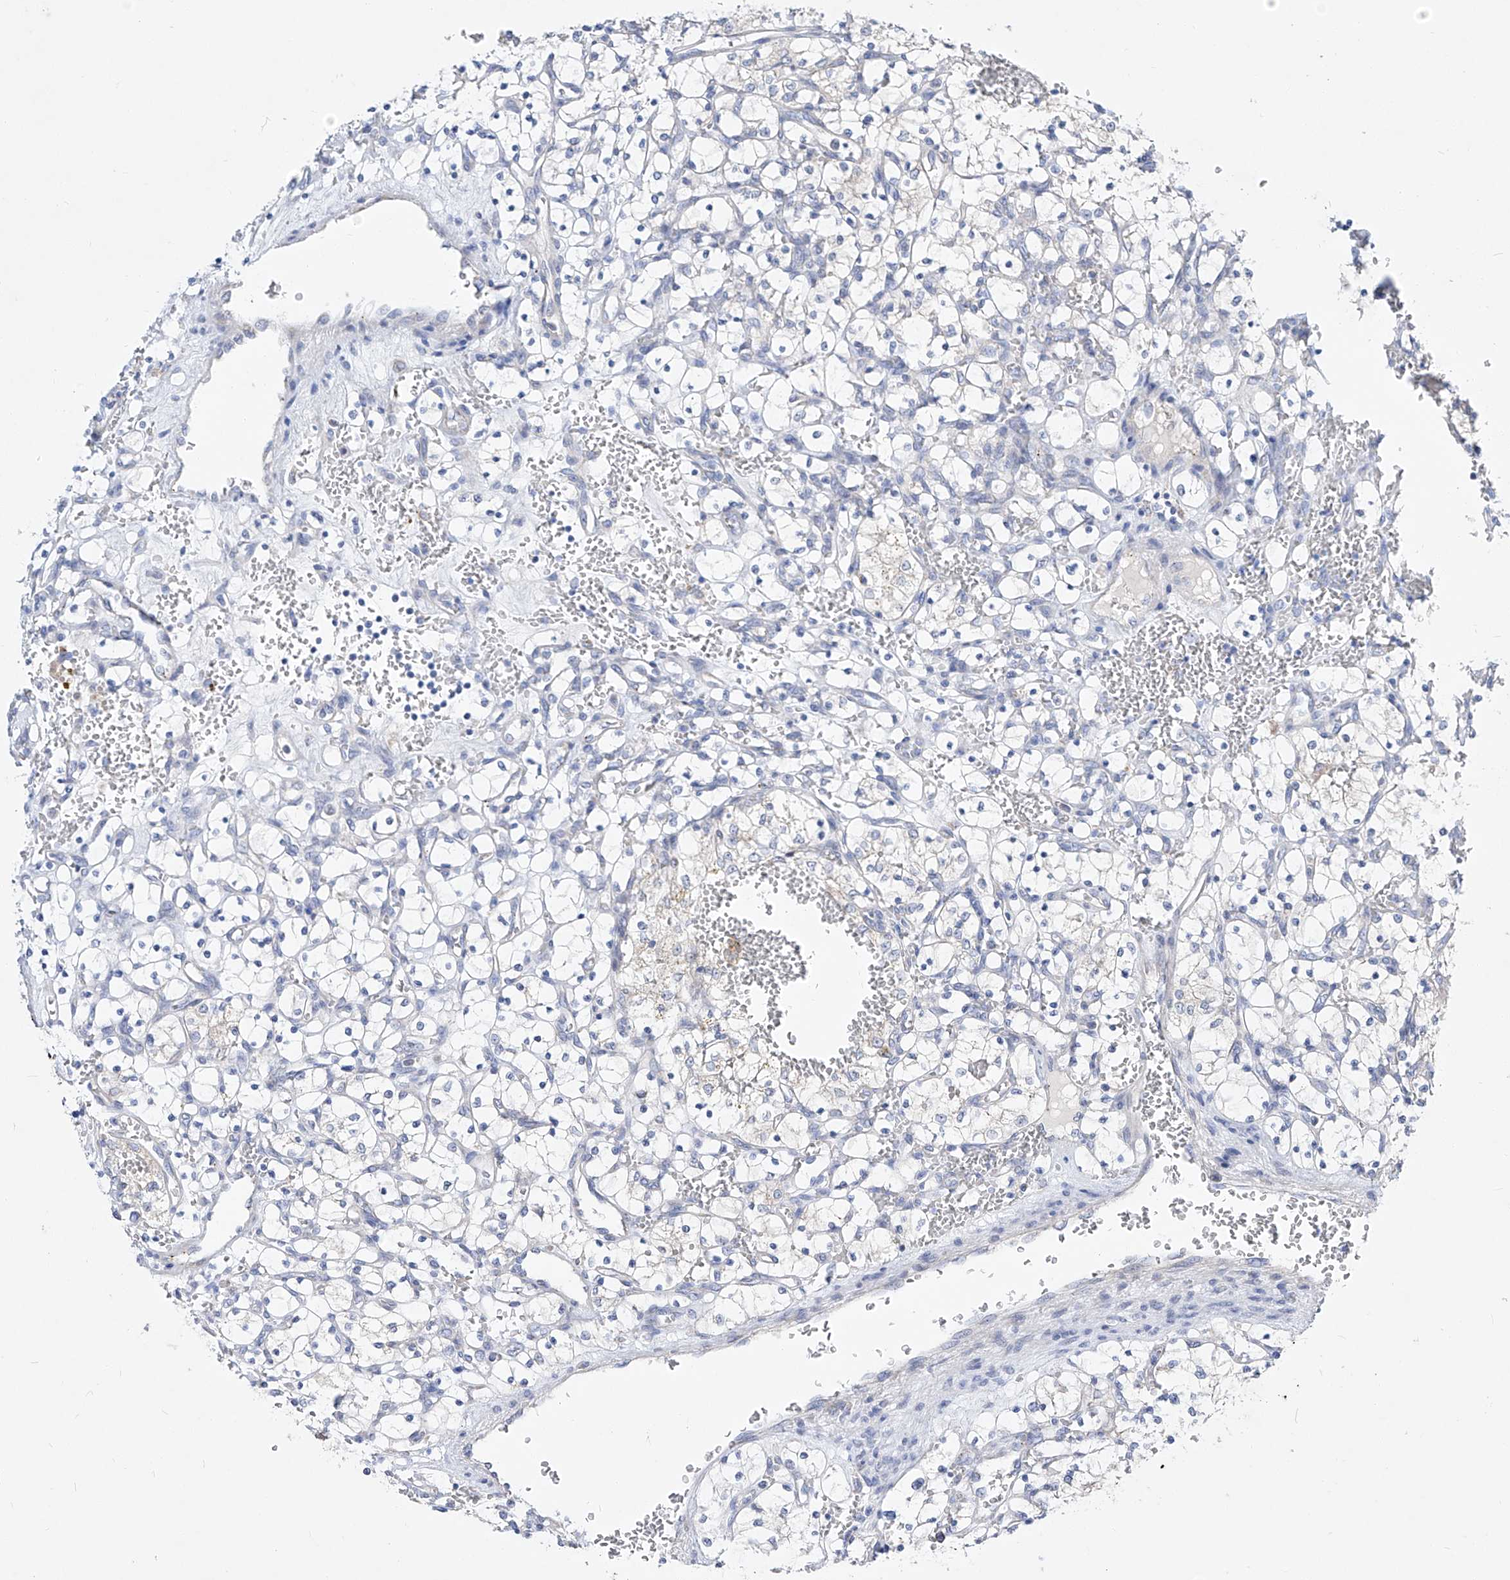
{"staining": {"intensity": "negative", "quantity": "none", "location": "none"}, "tissue": "renal cancer", "cell_type": "Tumor cells", "image_type": "cancer", "snomed": [{"axis": "morphology", "description": "Adenocarcinoma, NOS"}, {"axis": "topography", "description": "Kidney"}], "caption": "A high-resolution histopathology image shows immunohistochemistry (IHC) staining of adenocarcinoma (renal), which shows no significant expression in tumor cells. (DAB immunohistochemistry with hematoxylin counter stain).", "gene": "UFL1", "patient": {"sex": "female", "age": 69}}